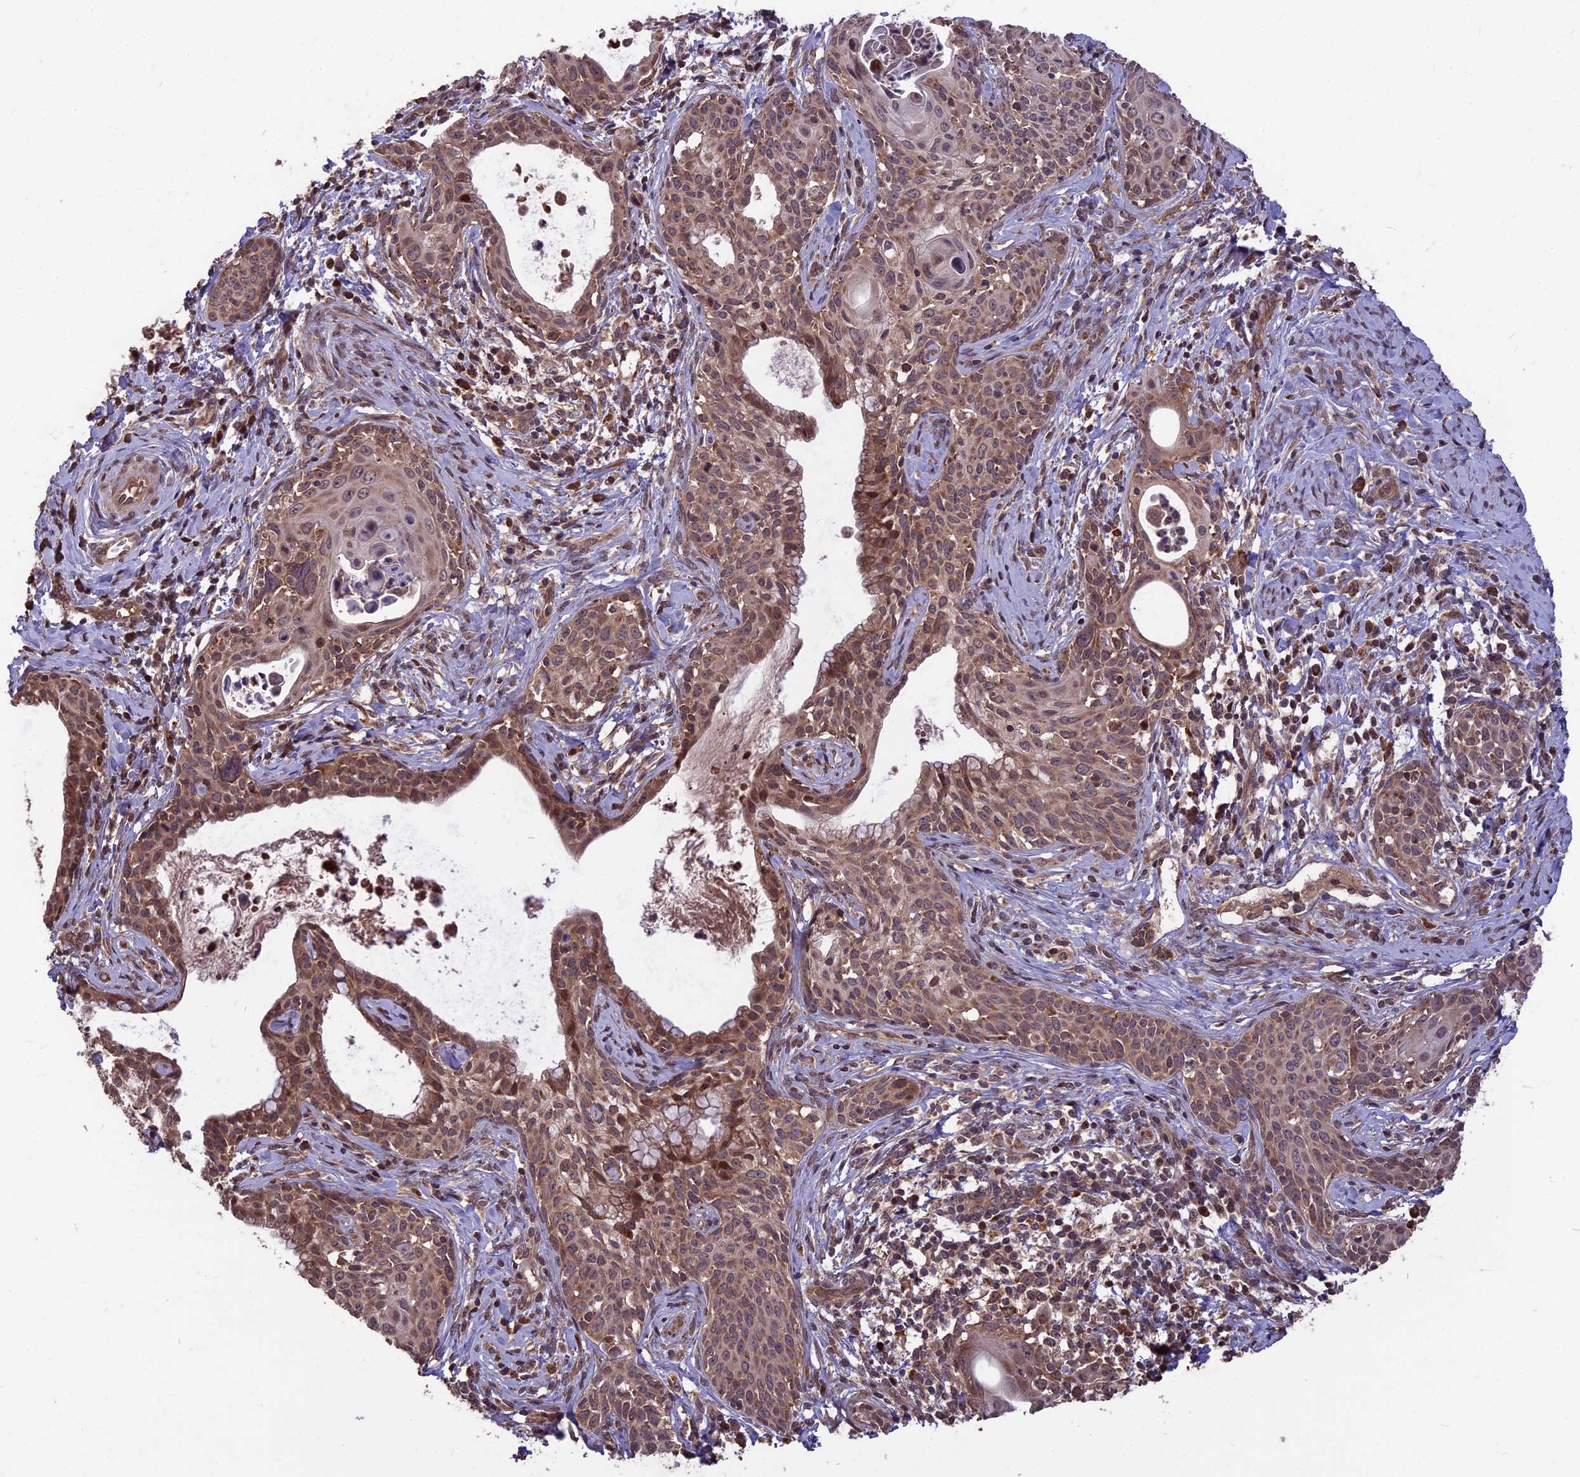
{"staining": {"intensity": "moderate", "quantity": ">75%", "location": "cytoplasmic/membranous,nuclear"}, "tissue": "cervical cancer", "cell_type": "Tumor cells", "image_type": "cancer", "snomed": [{"axis": "morphology", "description": "Squamous cell carcinoma, NOS"}, {"axis": "topography", "description": "Cervix"}], "caption": "An IHC image of tumor tissue is shown. Protein staining in brown labels moderate cytoplasmic/membranous and nuclear positivity in cervical cancer within tumor cells.", "gene": "ZNF598", "patient": {"sex": "female", "age": 52}}